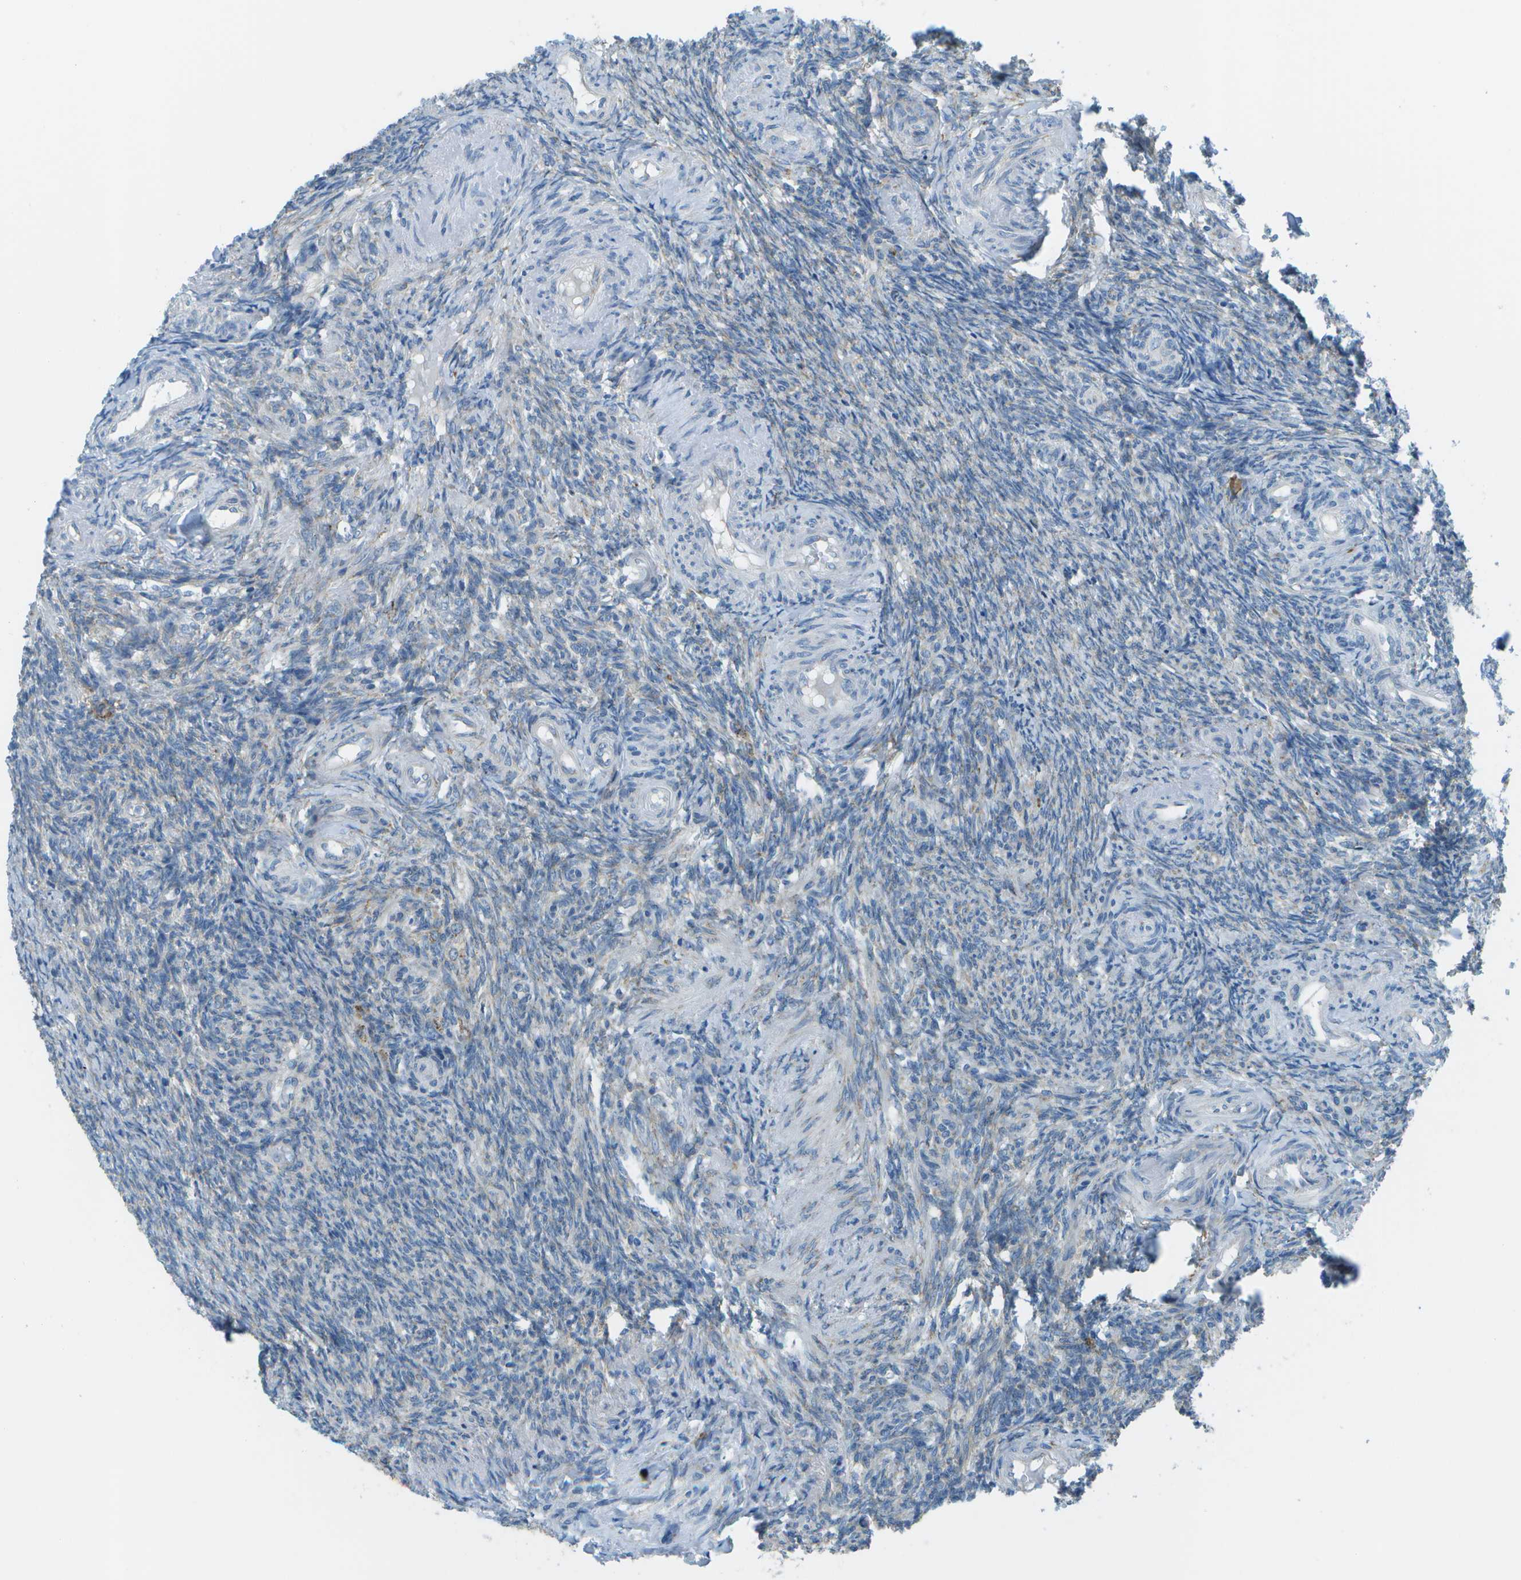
{"staining": {"intensity": "weak", "quantity": ">75%", "location": "cytoplasmic/membranous"}, "tissue": "ovary", "cell_type": "Follicle cells", "image_type": "normal", "snomed": [{"axis": "morphology", "description": "Normal tissue, NOS"}, {"axis": "topography", "description": "Ovary"}], "caption": "Brown immunohistochemical staining in benign human ovary reveals weak cytoplasmic/membranous staining in approximately >75% of follicle cells.", "gene": "KCTD3", "patient": {"sex": "female", "age": 41}}